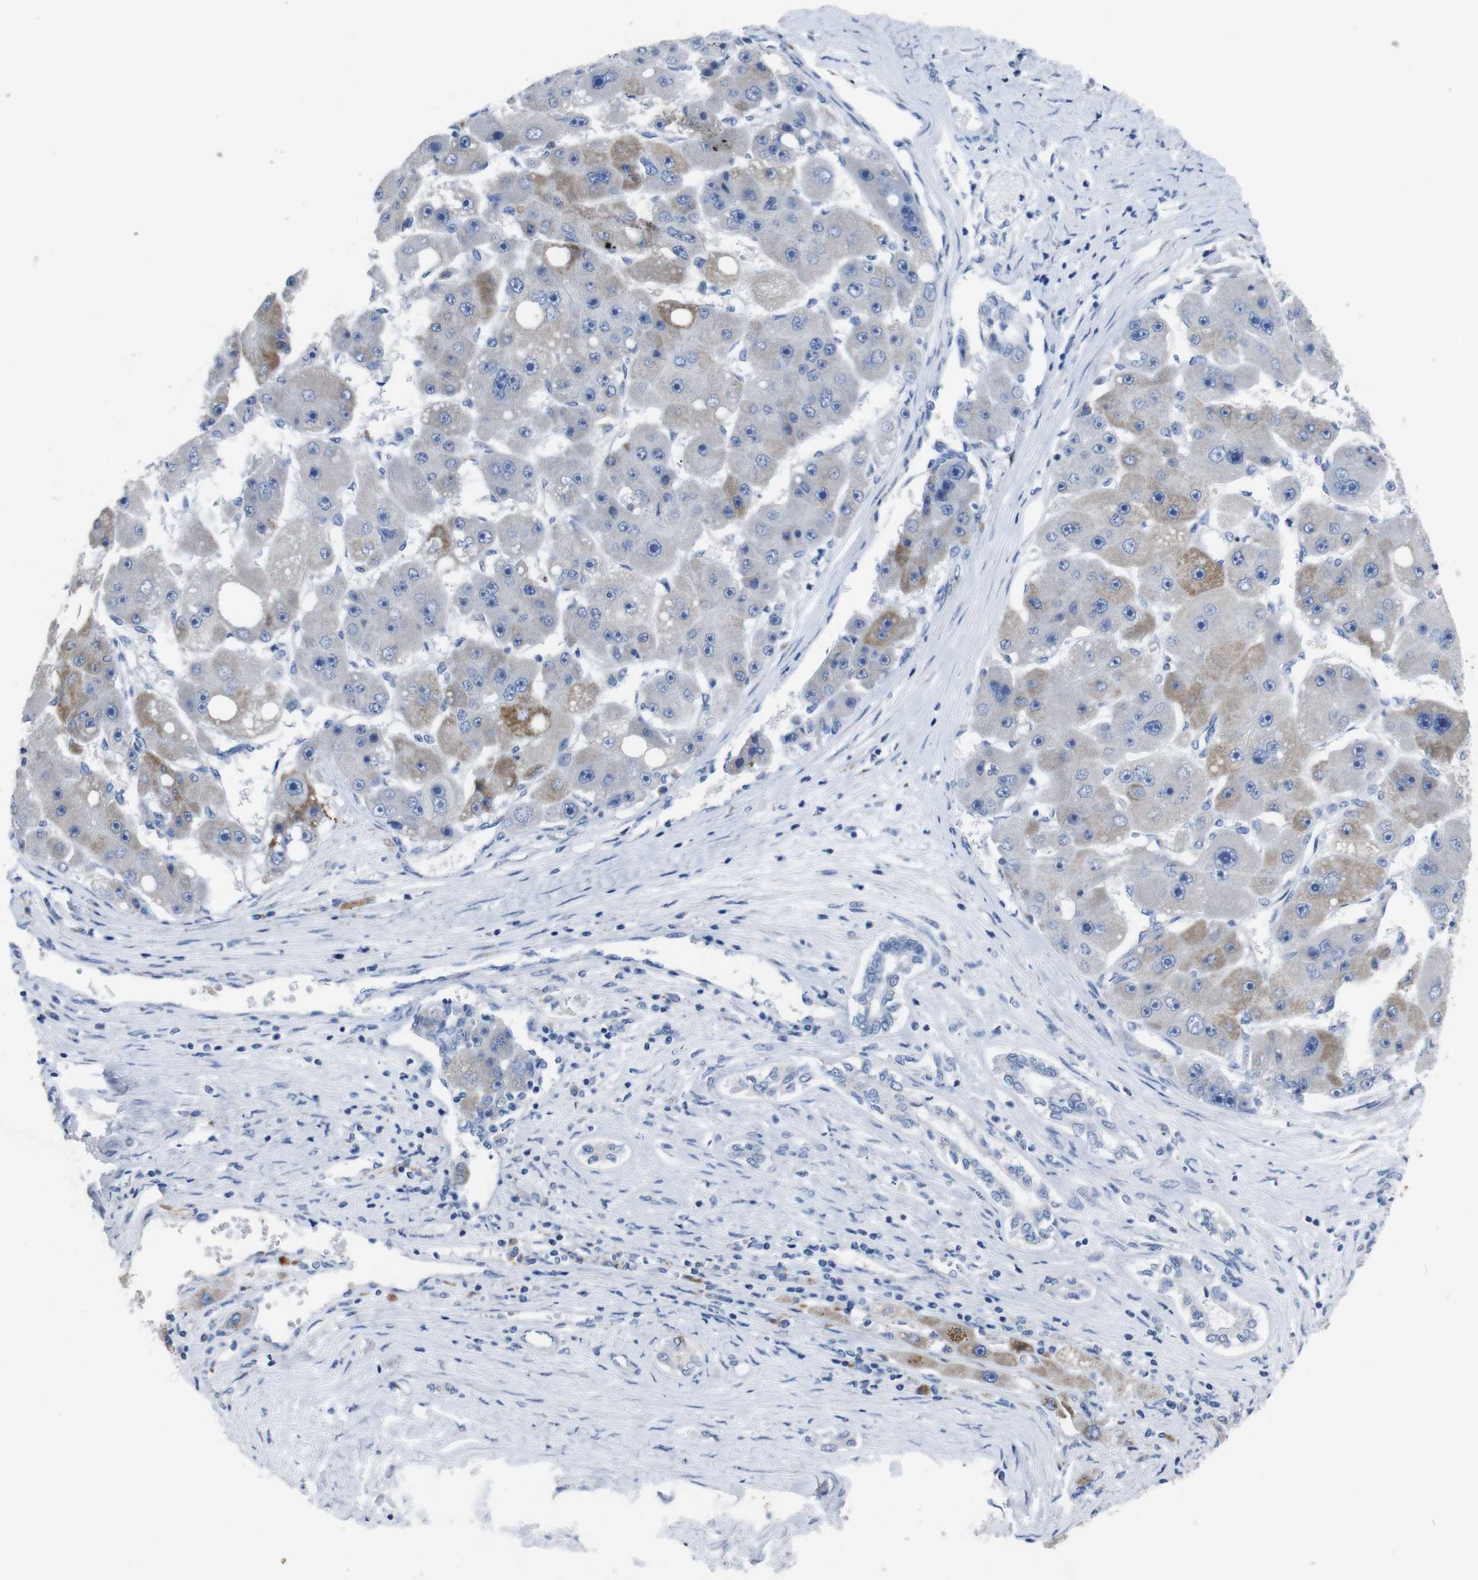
{"staining": {"intensity": "weak", "quantity": "<25%", "location": "cytoplasmic/membranous"}, "tissue": "liver cancer", "cell_type": "Tumor cells", "image_type": "cancer", "snomed": [{"axis": "morphology", "description": "Carcinoma, Hepatocellular, NOS"}, {"axis": "topography", "description": "Liver"}], "caption": "Immunohistochemical staining of human liver hepatocellular carcinoma reveals no significant positivity in tumor cells.", "gene": "GJB2", "patient": {"sex": "female", "age": 61}}